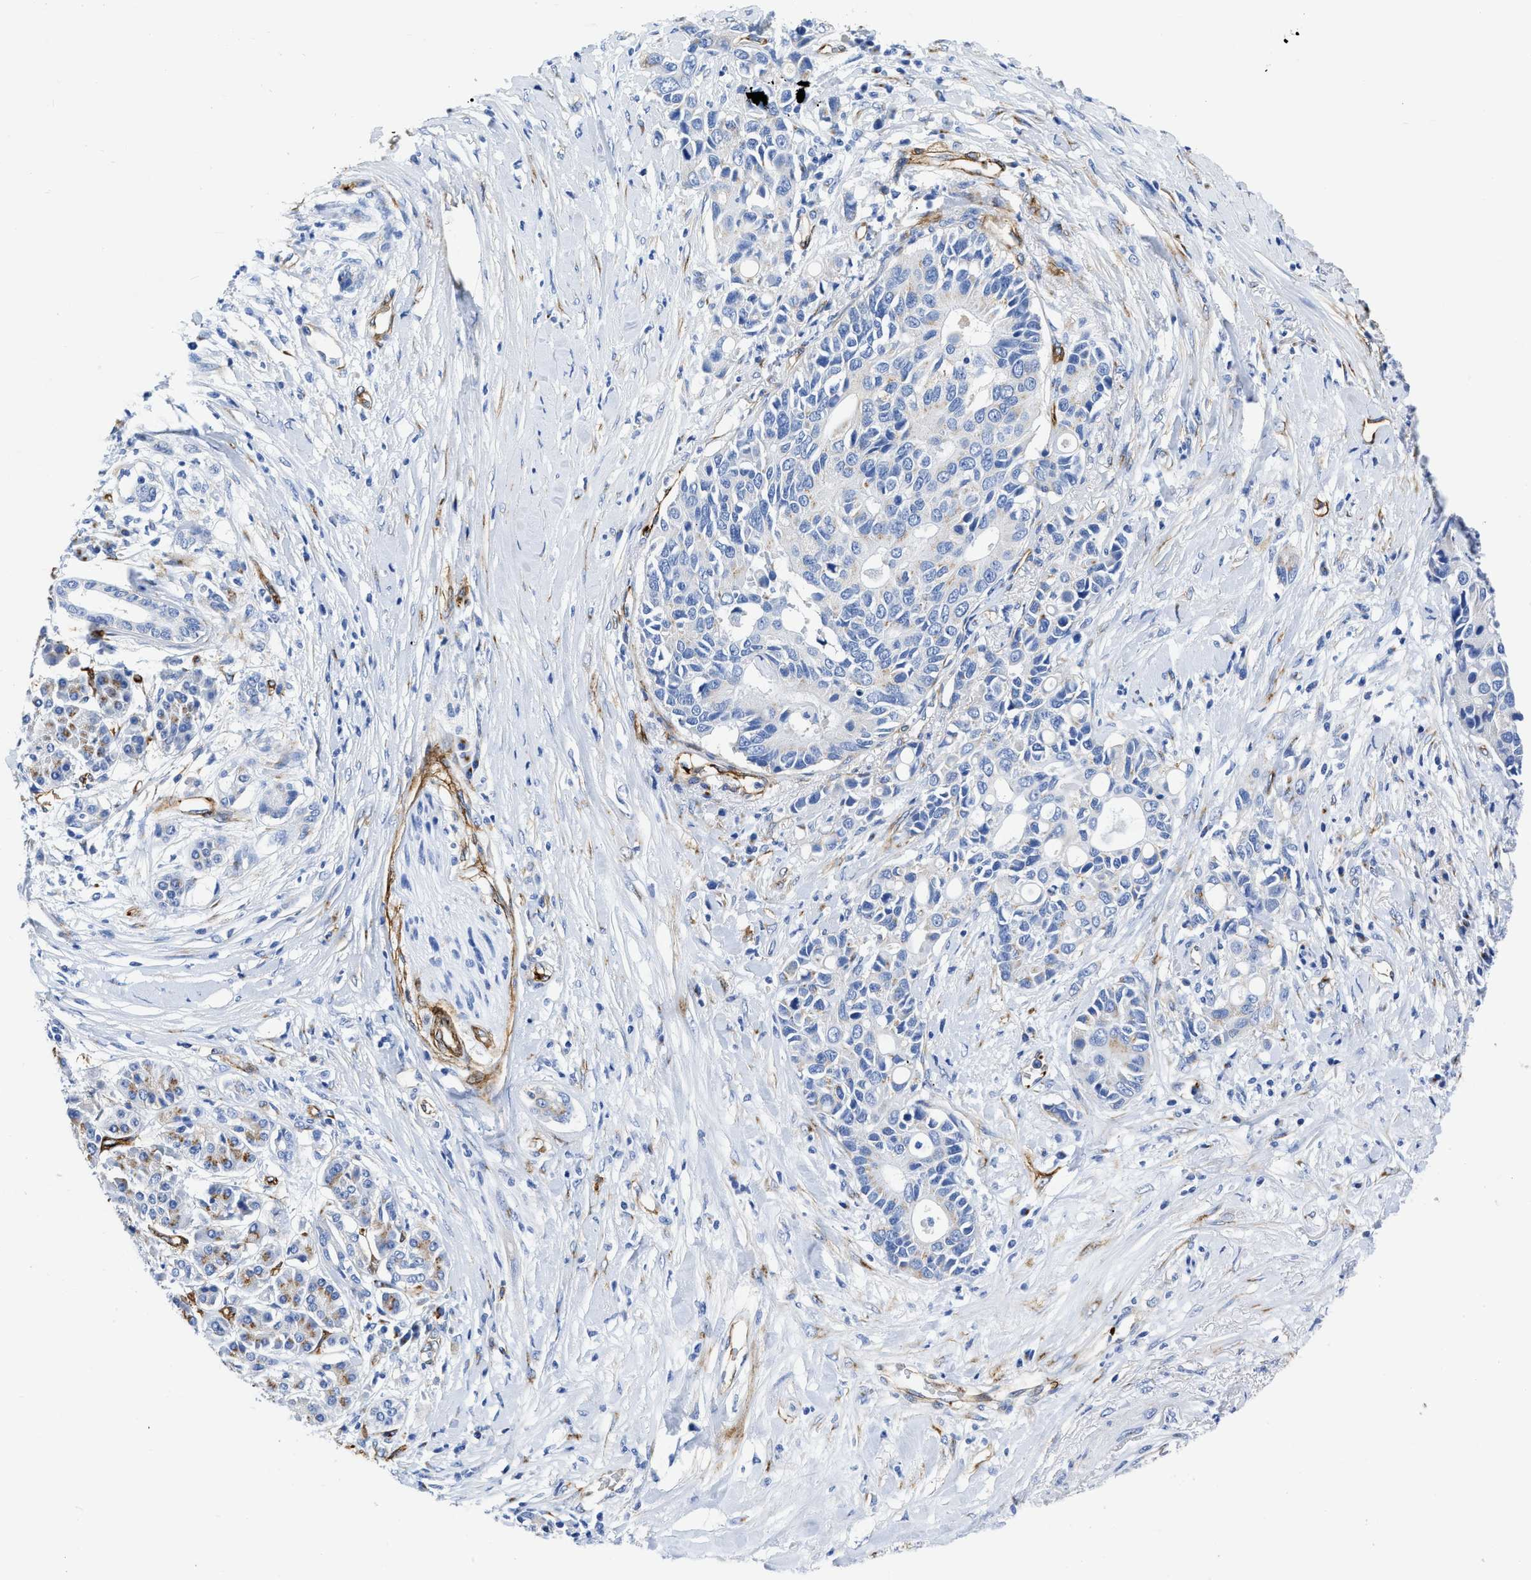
{"staining": {"intensity": "negative", "quantity": "none", "location": "none"}, "tissue": "pancreatic cancer", "cell_type": "Tumor cells", "image_type": "cancer", "snomed": [{"axis": "morphology", "description": "Adenocarcinoma, NOS"}, {"axis": "topography", "description": "Pancreas"}], "caption": "Immunohistochemical staining of pancreatic adenocarcinoma displays no significant expression in tumor cells. (DAB (3,3'-diaminobenzidine) immunohistochemistry (IHC), high magnification).", "gene": "TVP23B", "patient": {"sex": "female", "age": 56}}